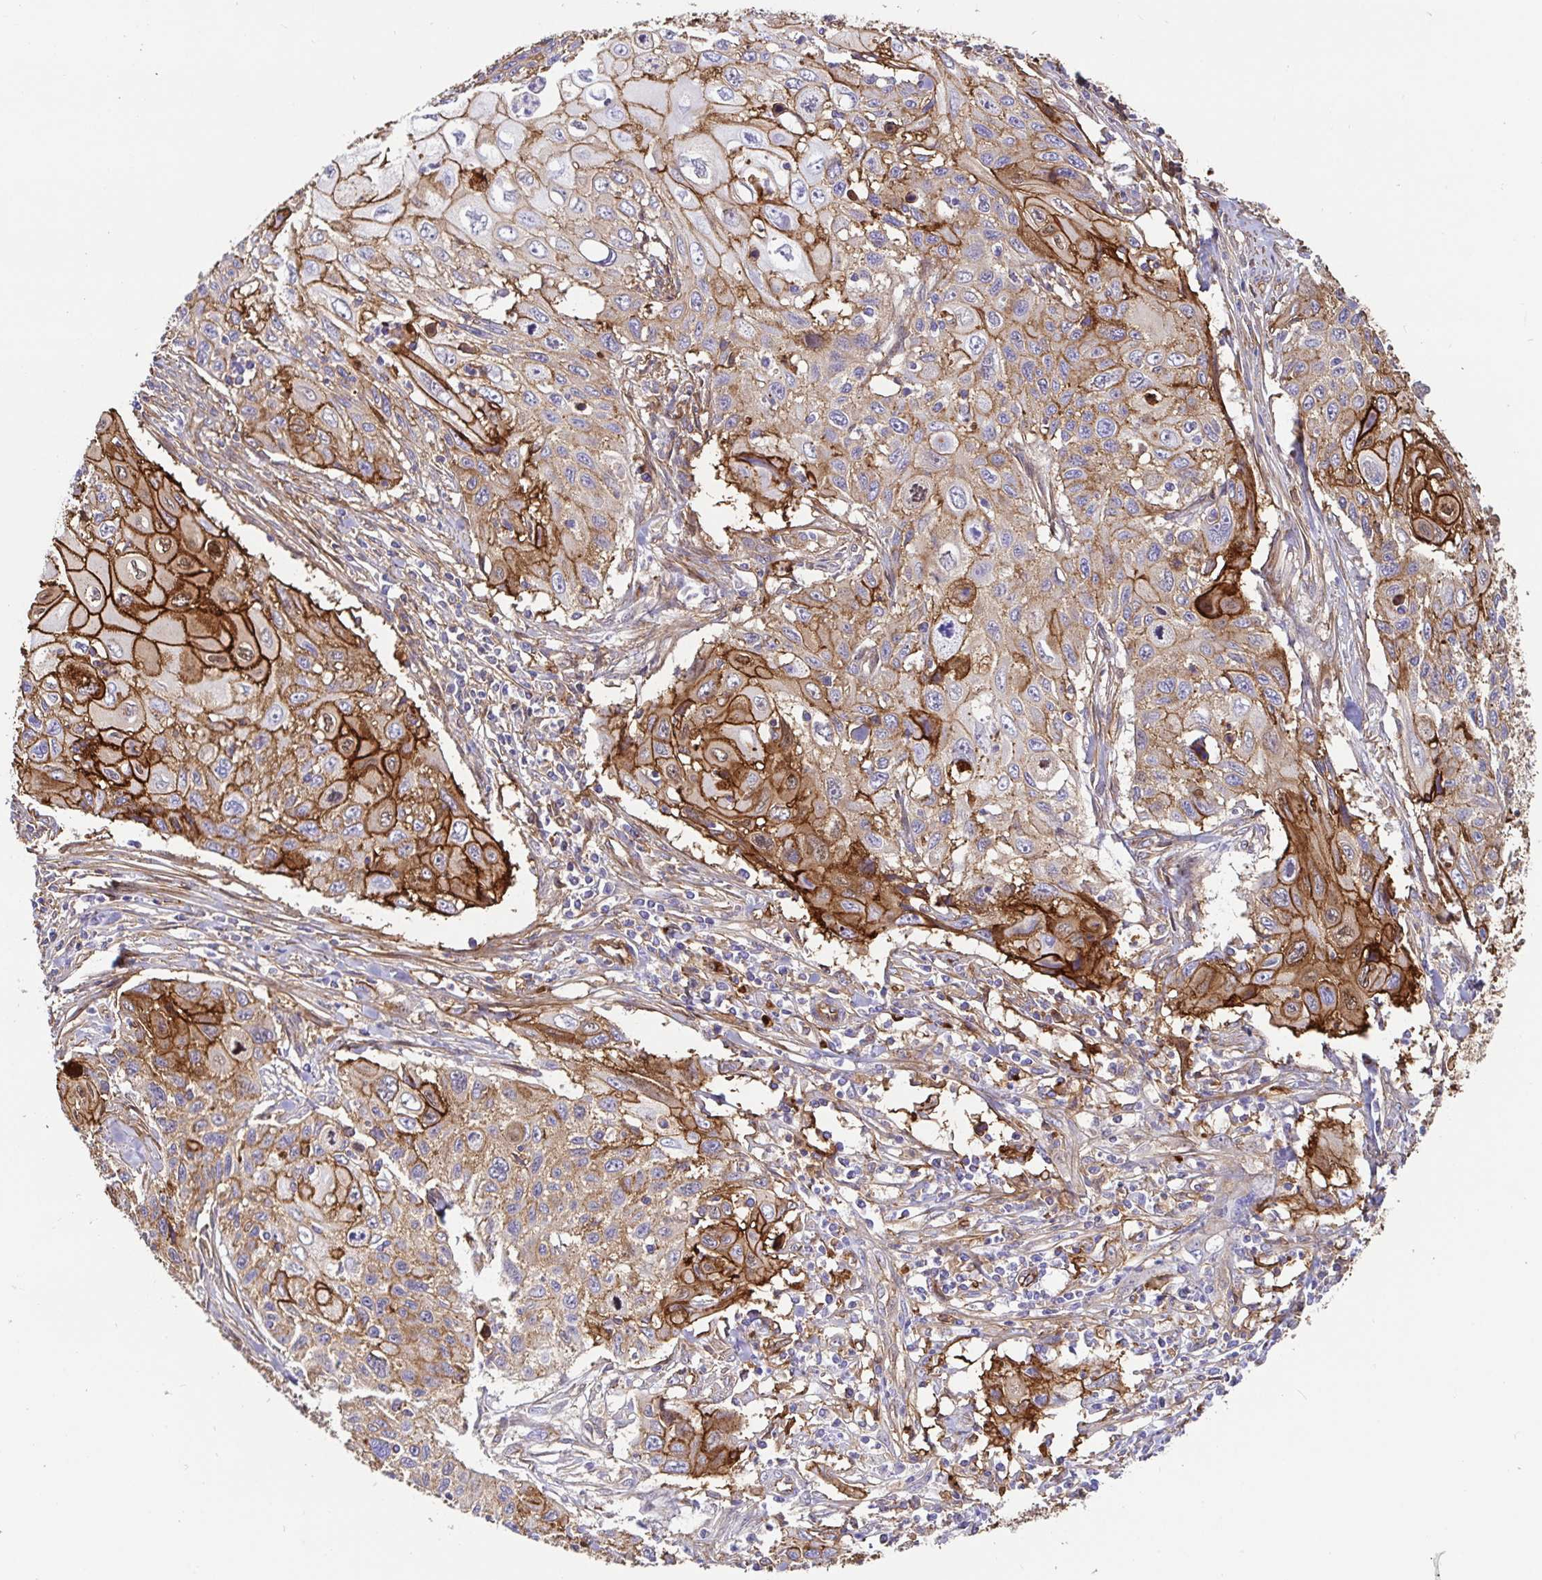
{"staining": {"intensity": "strong", "quantity": "25%-75%", "location": "cytoplasmic/membranous"}, "tissue": "cervical cancer", "cell_type": "Tumor cells", "image_type": "cancer", "snomed": [{"axis": "morphology", "description": "Squamous cell carcinoma, NOS"}, {"axis": "topography", "description": "Cervix"}], "caption": "Squamous cell carcinoma (cervical) stained with a protein marker shows strong staining in tumor cells.", "gene": "ANXA2", "patient": {"sex": "female", "age": 70}}